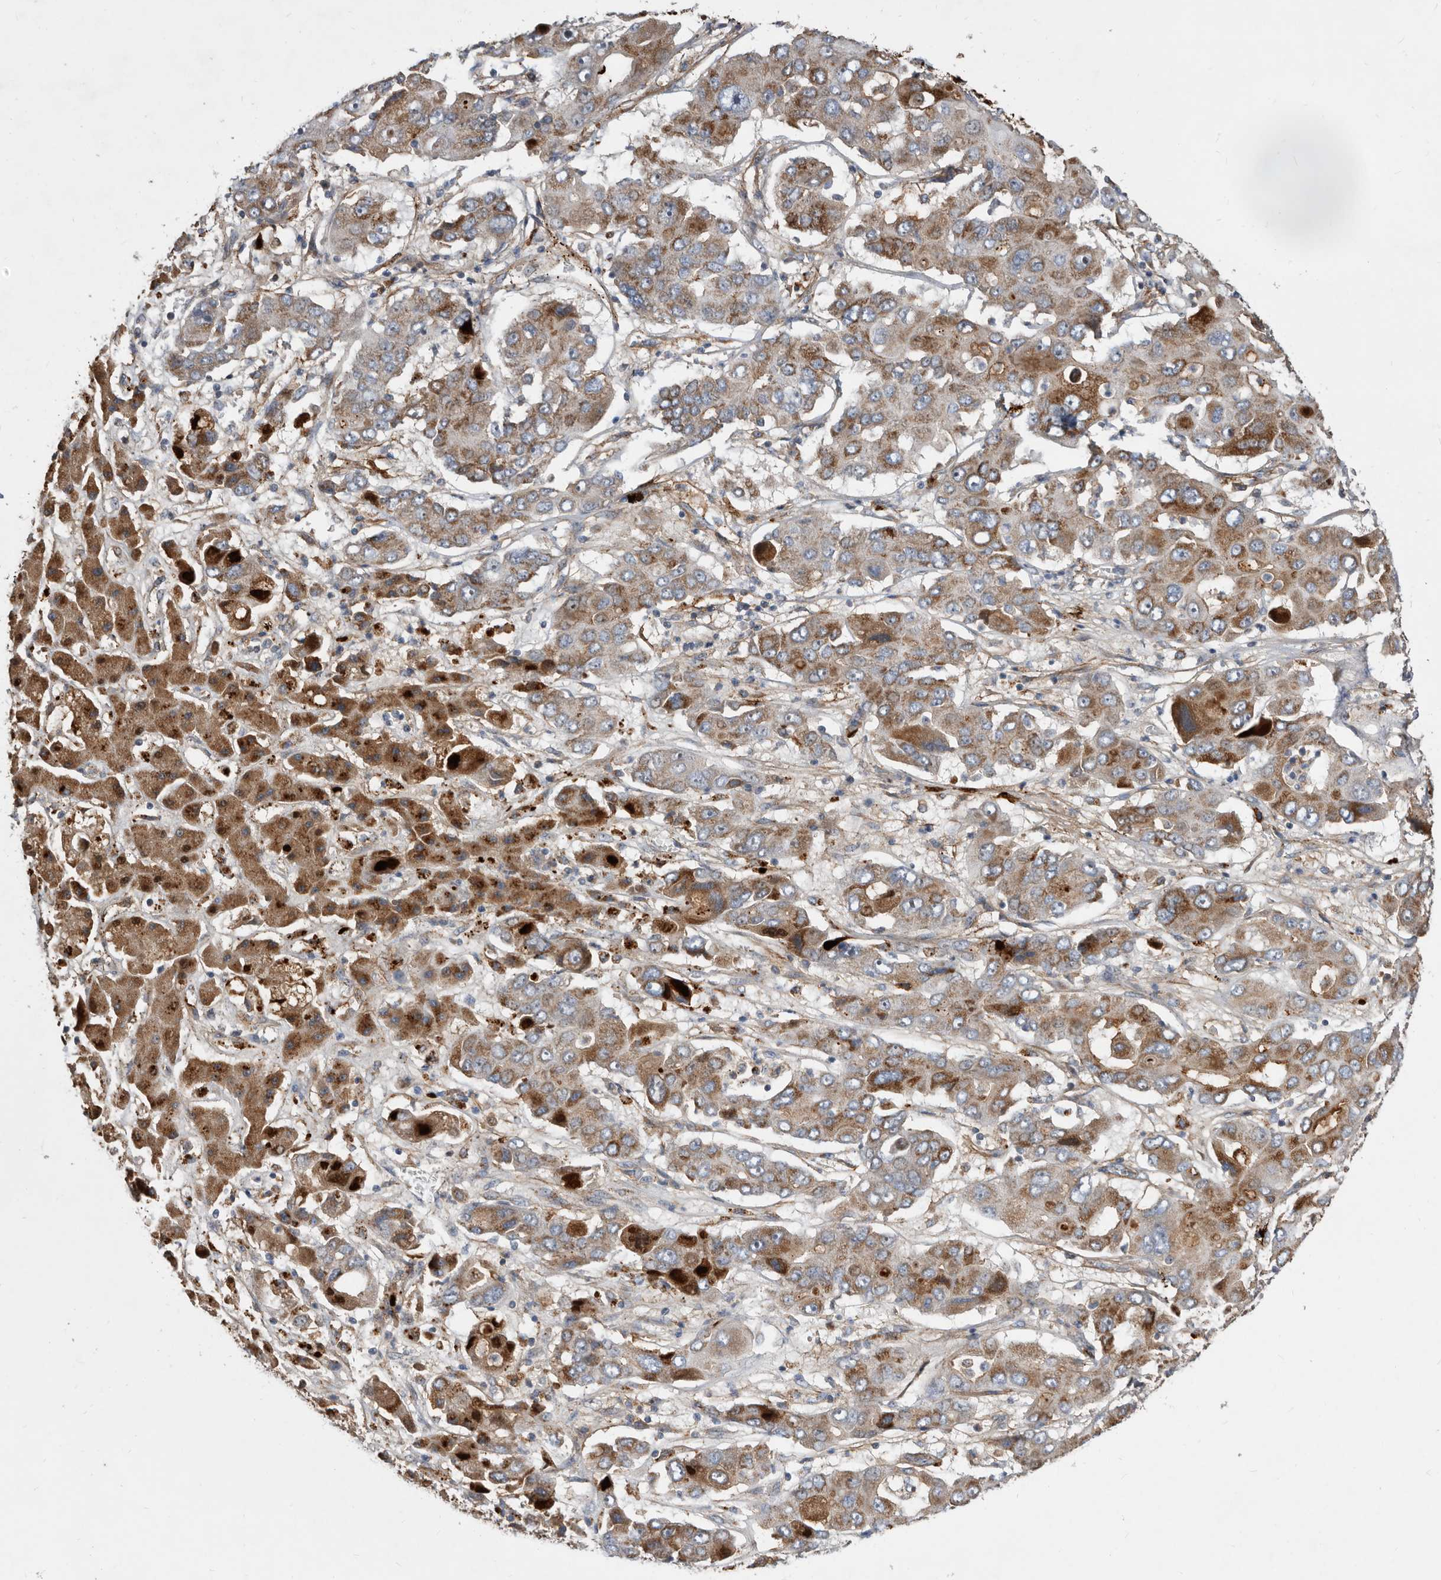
{"staining": {"intensity": "moderate", "quantity": ">75%", "location": "cytoplasmic/membranous"}, "tissue": "liver cancer", "cell_type": "Tumor cells", "image_type": "cancer", "snomed": [{"axis": "morphology", "description": "Cholangiocarcinoma"}, {"axis": "topography", "description": "Liver"}], "caption": "Immunohistochemical staining of human liver cancer displays medium levels of moderate cytoplasmic/membranous staining in approximately >75% of tumor cells. (Stains: DAB in brown, nuclei in blue, Microscopy: brightfield microscopy at high magnification).", "gene": "PI15", "patient": {"sex": "male", "age": 67}}